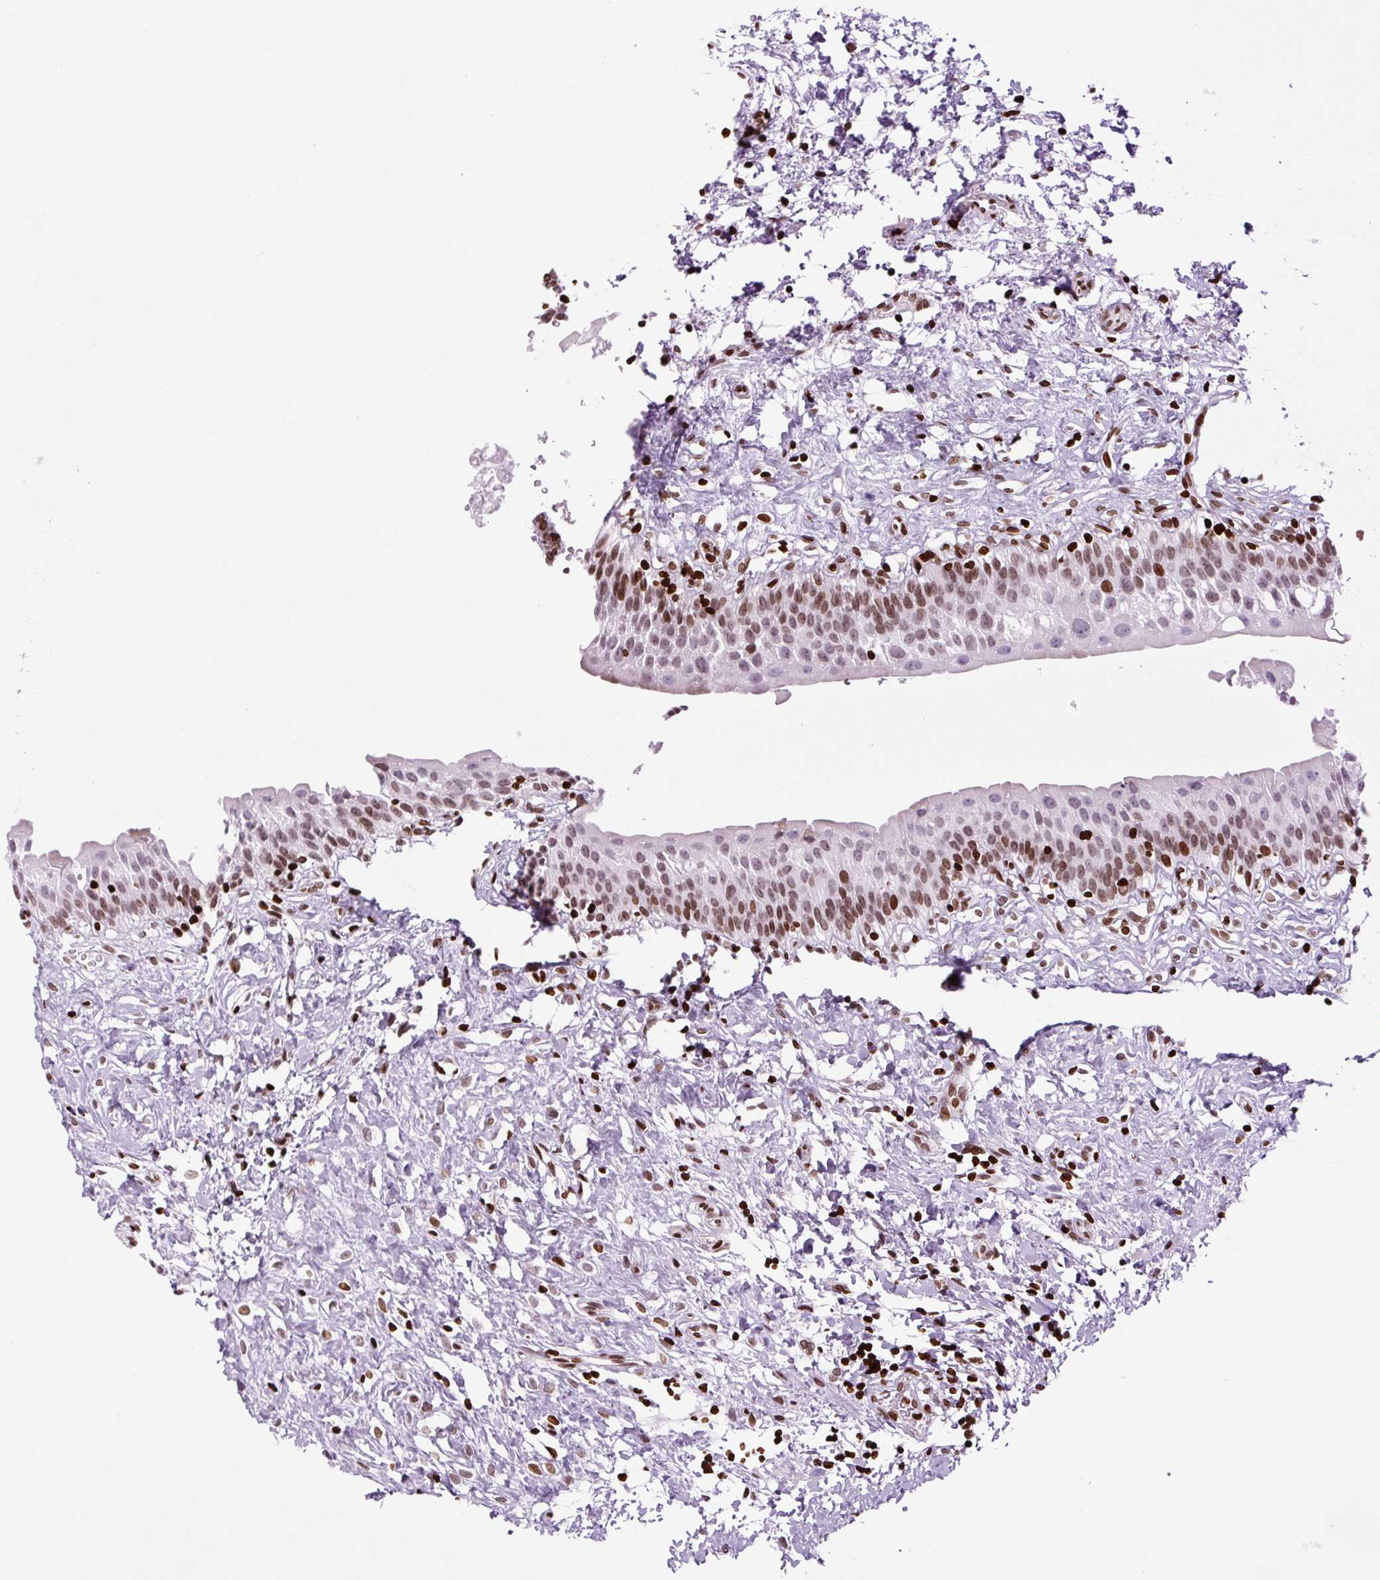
{"staining": {"intensity": "moderate", "quantity": ">75%", "location": "nuclear"}, "tissue": "urinary bladder", "cell_type": "Urothelial cells", "image_type": "normal", "snomed": [{"axis": "morphology", "description": "Normal tissue, NOS"}, {"axis": "topography", "description": "Urinary bladder"}], "caption": "This is an image of immunohistochemistry staining of unremarkable urinary bladder, which shows moderate positivity in the nuclear of urothelial cells.", "gene": "H1", "patient": {"sex": "male", "age": 51}}